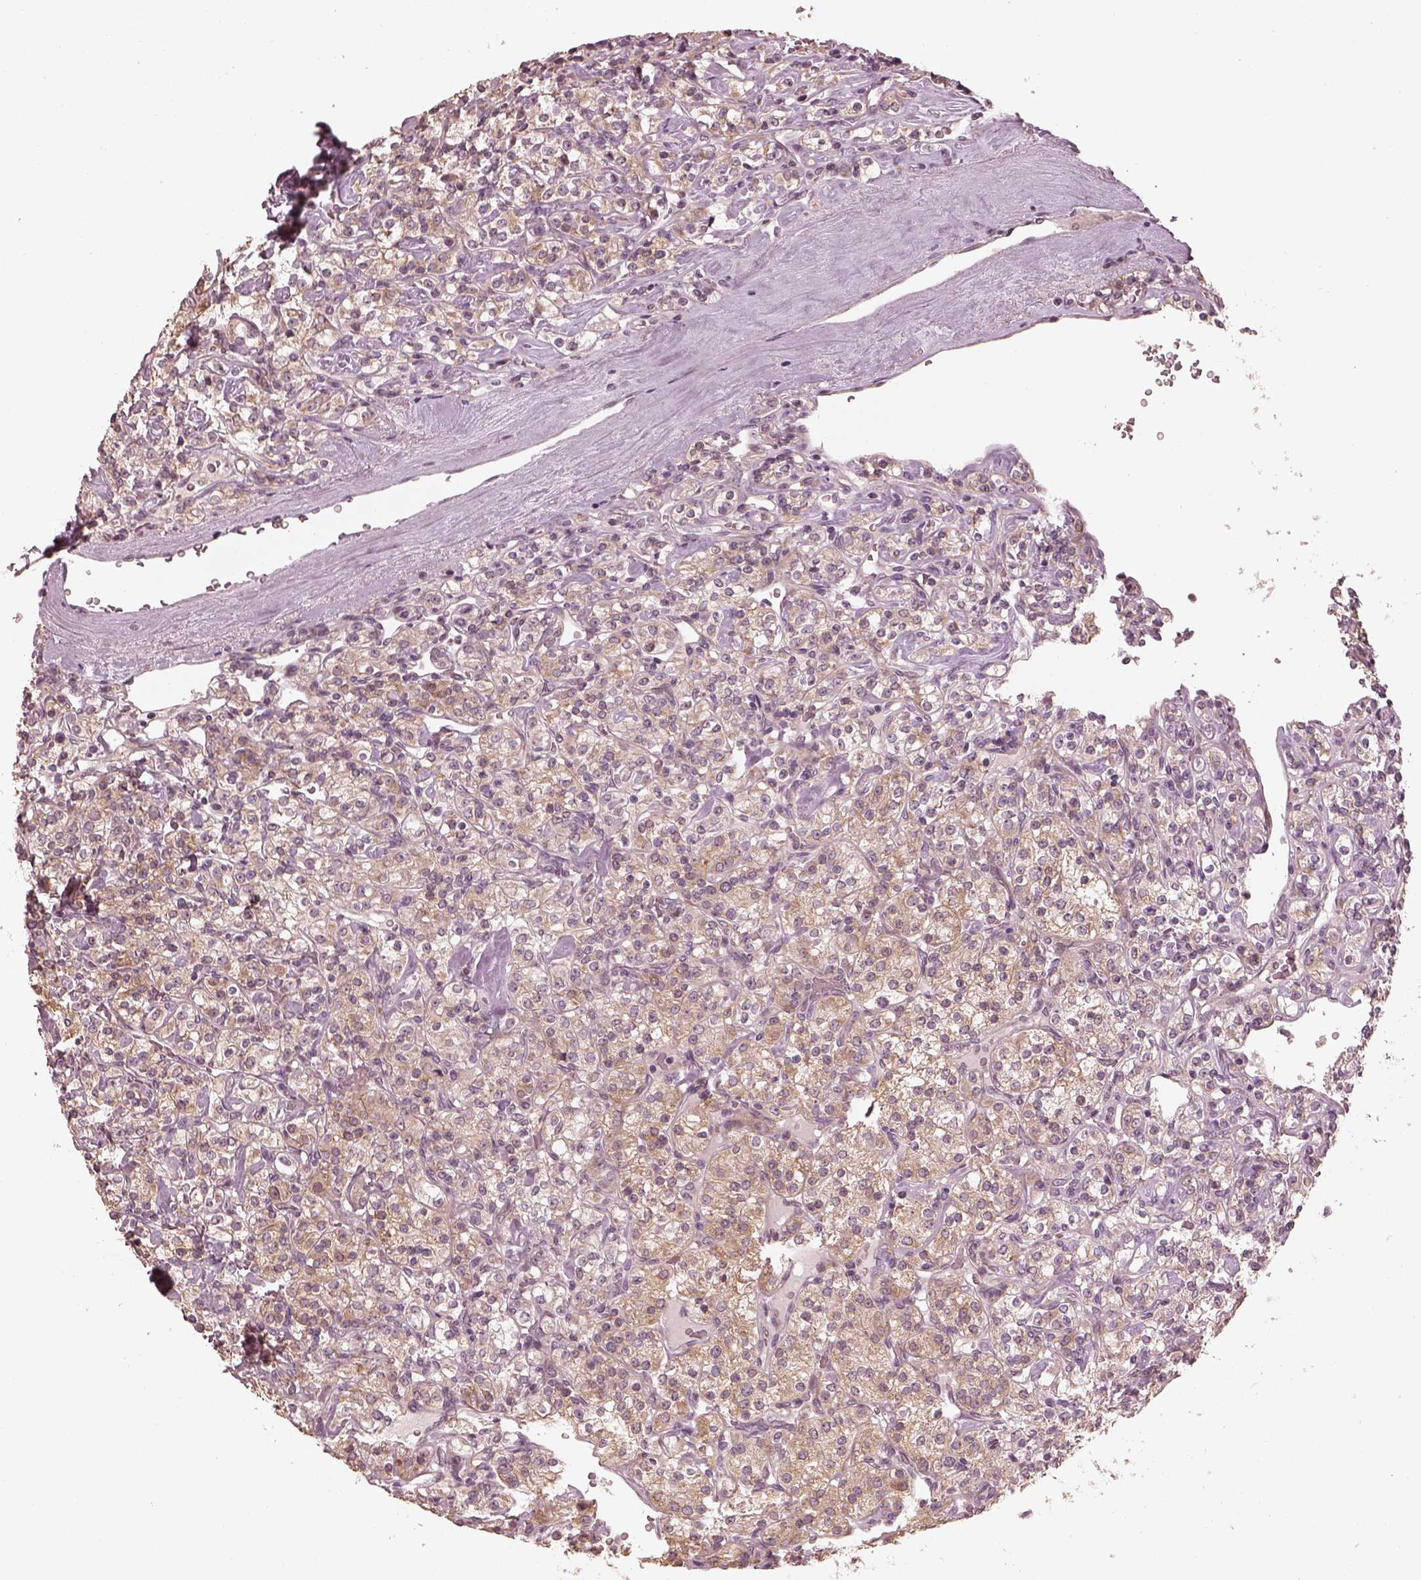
{"staining": {"intensity": "weak", "quantity": "25%-75%", "location": "cytoplasmic/membranous"}, "tissue": "renal cancer", "cell_type": "Tumor cells", "image_type": "cancer", "snomed": [{"axis": "morphology", "description": "Adenocarcinoma, NOS"}, {"axis": "topography", "description": "Kidney"}], "caption": "Renal cancer stained with DAB (3,3'-diaminobenzidine) IHC displays low levels of weak cytoplasmic/membranous expression in about 25%-75% of tumor cells. (Stains: DAB (3,3'-diaminobenzidine) in brown, nuclei in blue, Microscopy: brightfield microscopy at high magnification).", "gene": "SLC25A46", "patient": {"sex": "male", "age": 77}}